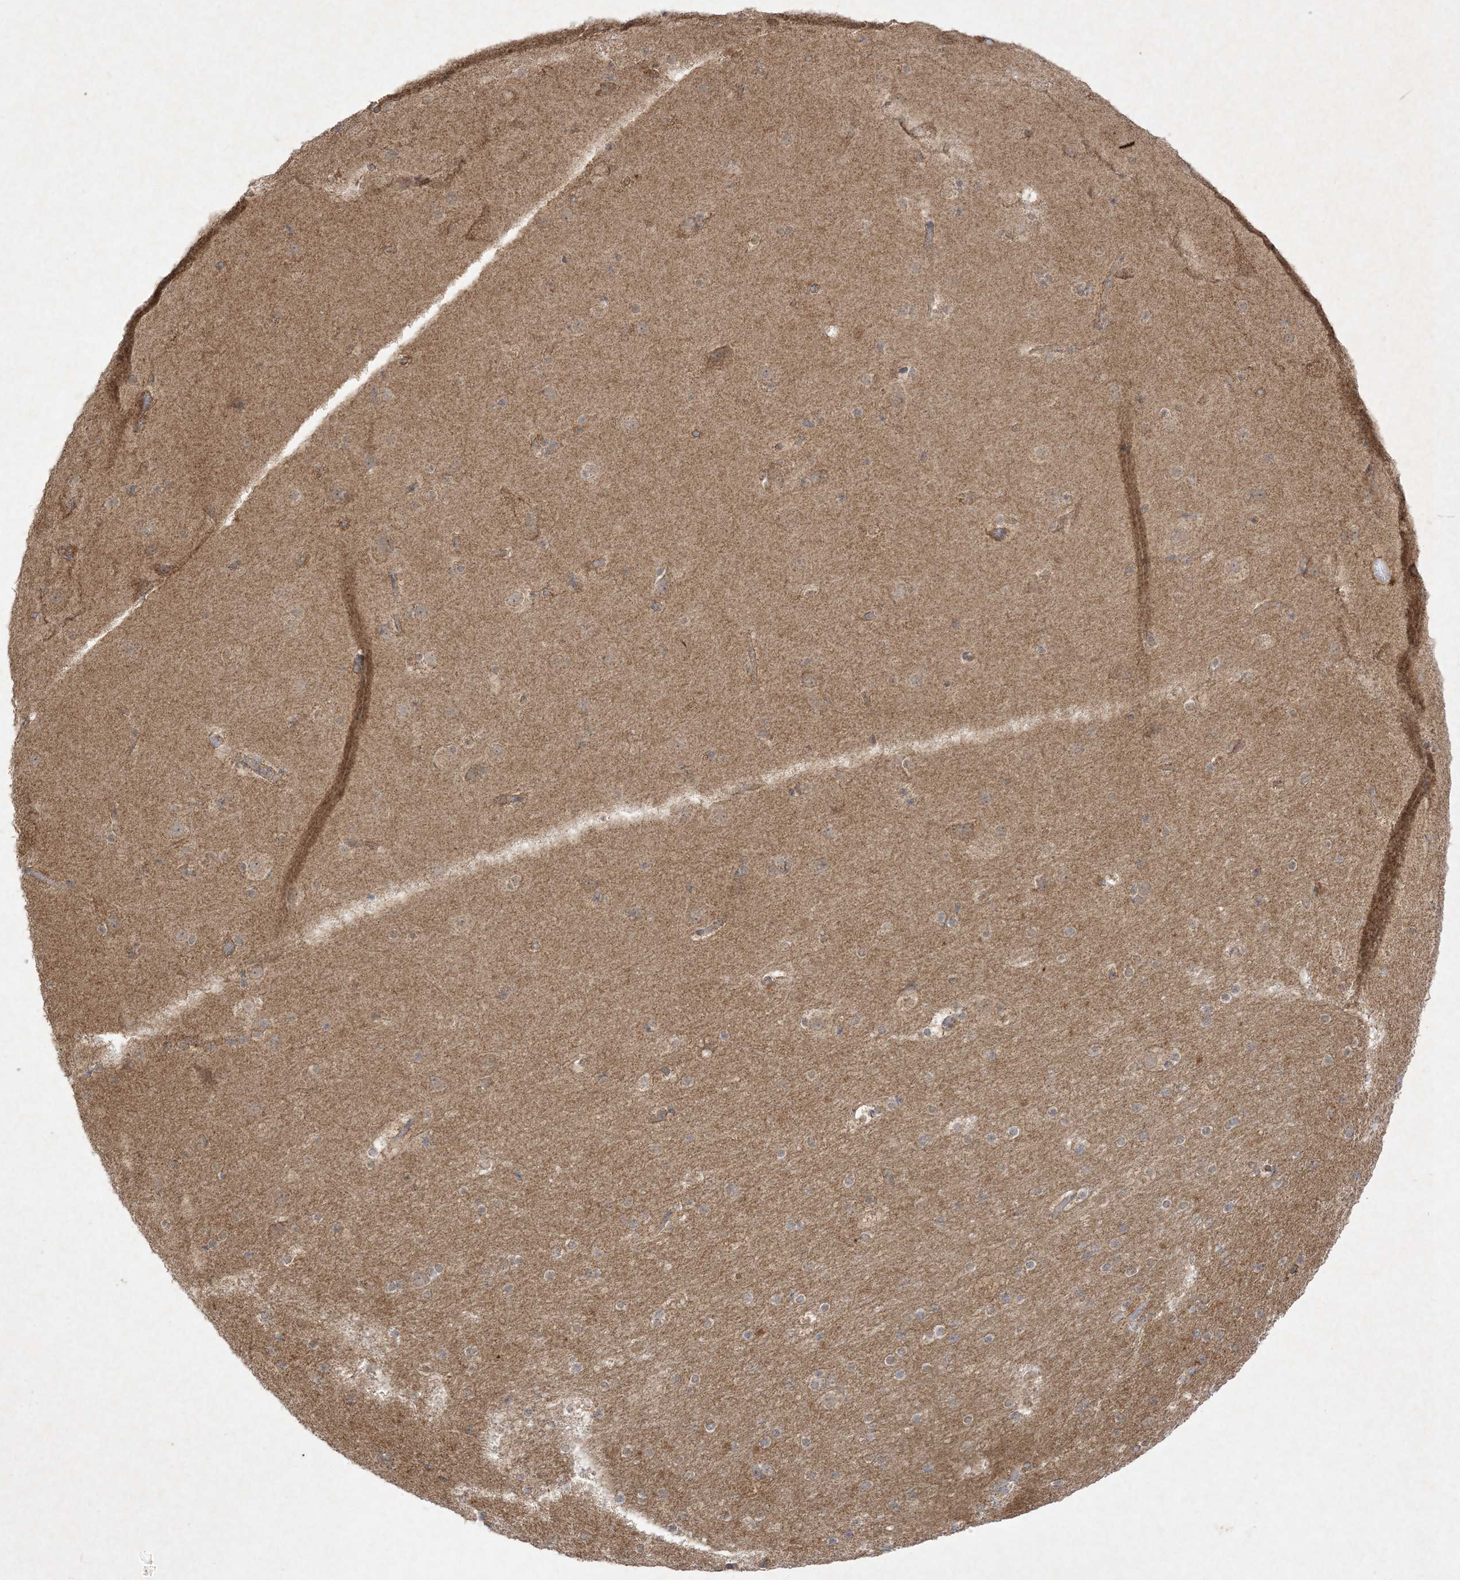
{"staining": {"intensity": "weak", "quantity": ">75%", "location": "cytoplasmic/membranous"}, "tissue": "cerebral cortex", "cell_type": "Endothelial cells", "image_type": "normal", "snomed": [{"axis": "morphology", "description": "Normal tissue, NOS"}, {"axis": "topography", "description": "Cerebral cortex"}], "caption": "A low amount of weak cytoplasmic/membranous staining is appreciated in about >75% of endothelial cells in unremarkable cerebral cortex. The staining was performed using DAB, with brown indicating positive protein expression. Nuclei are stained blue with hematoxylin.", "gene": "UBE2C", "patient": {"sex": "male", "age": 57}}